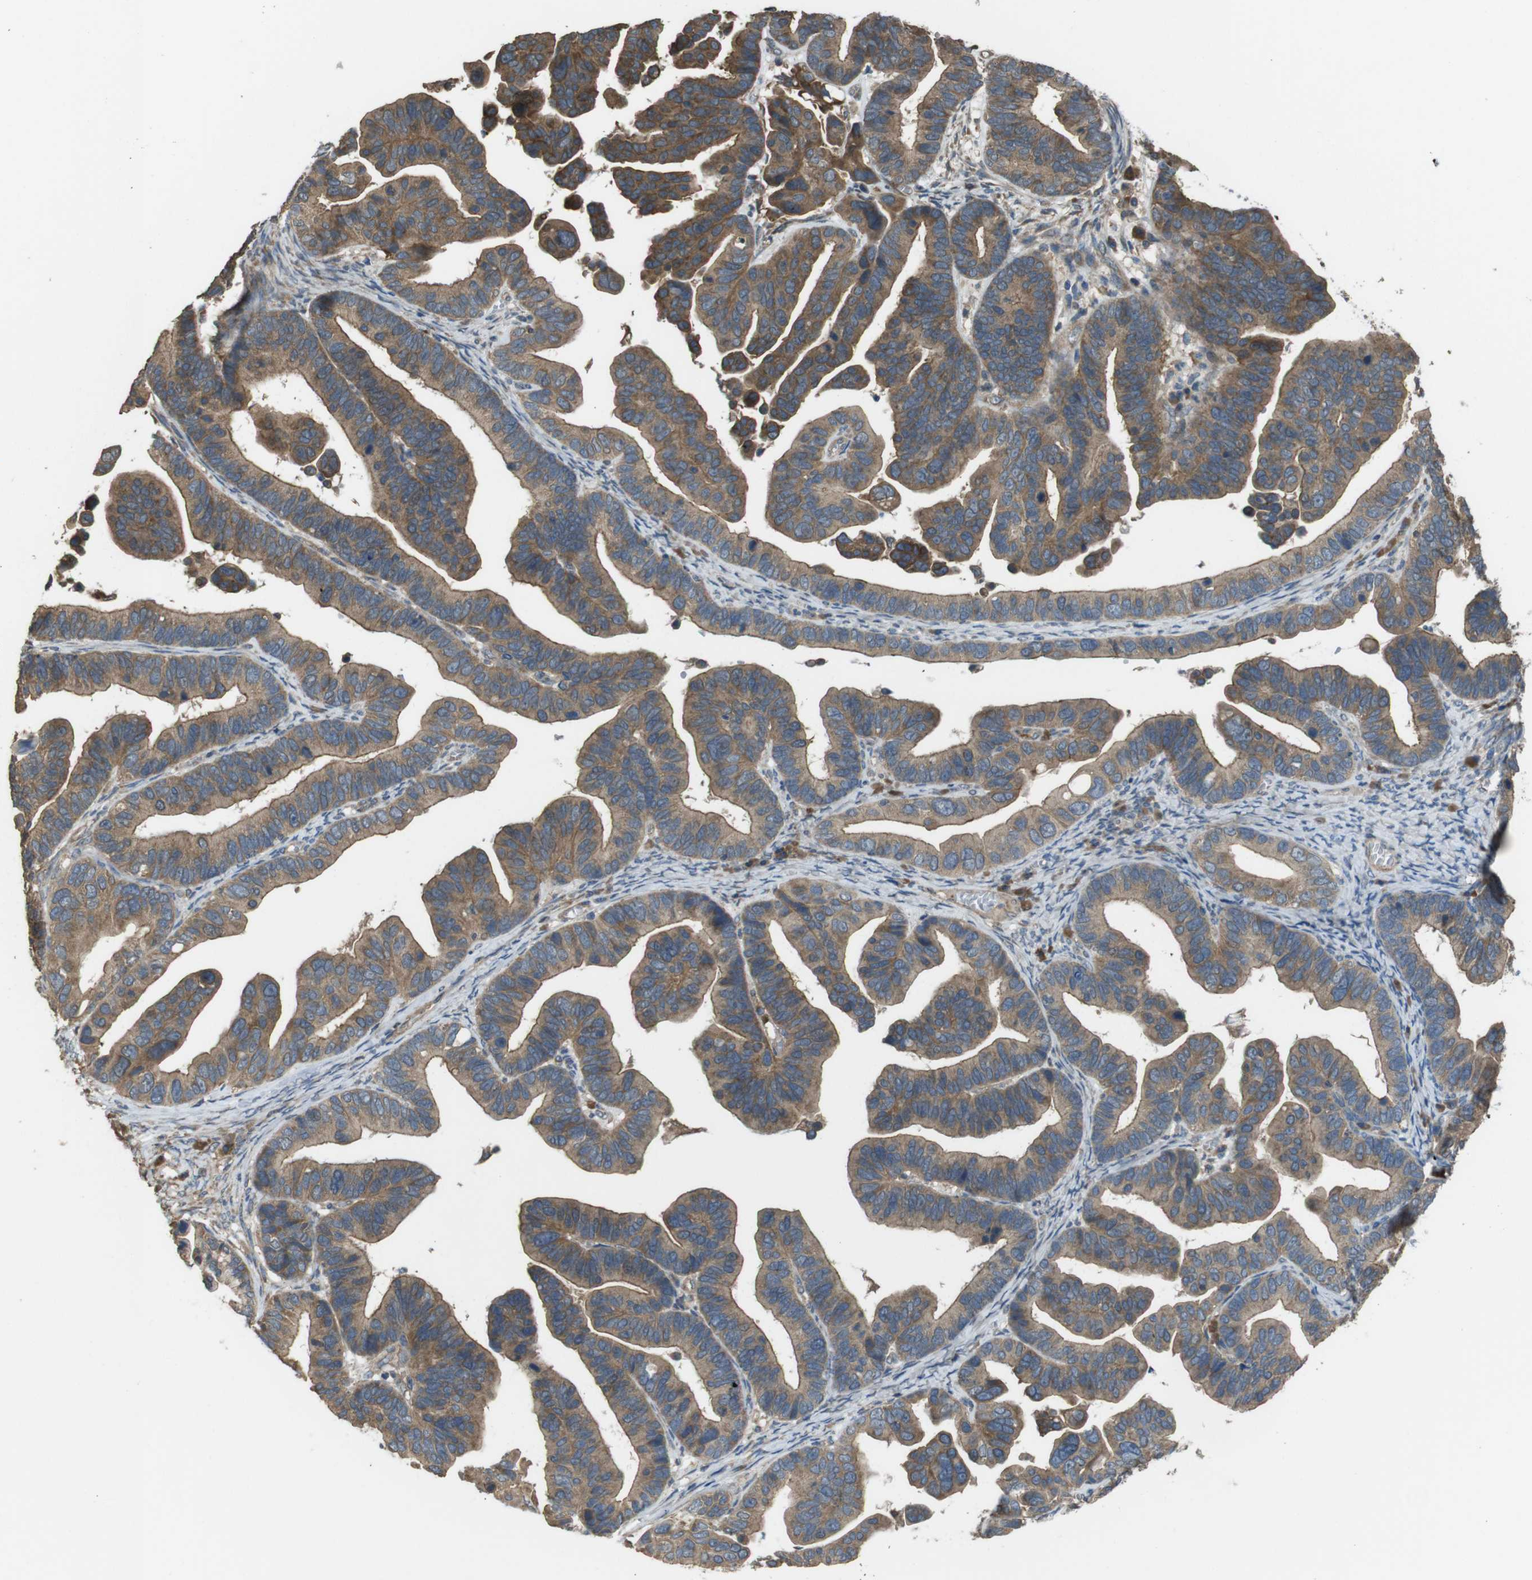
{"staining": {"intensity": "moderate", "quantity": ">75%", "location": "cytoplasmic/membranous"}, "tissue": "ovarian cancer", "cell_type": "Tumor cells", "image_type": "cancer", "snomed": [{"axis": "morphology", "description": "Cystadenocarcinoma, serous, NOS"}, {"axis": "topography", "description": "Ovary"}], "caption": "Serous cystadenocarcinoma (ovarian) tissue displays moderate cytoplasmic/membranous staining in approximately >75% of tumor cells, visualized by immunohistochemistry. Using DAB (3,3'-diaminobenzidine) (brown) and hematoxylin (blue) stains, captured at high magnification using brightfield microscopy.", "gene": "FUT2", "patient": {"sex": "female", "age": 56}}